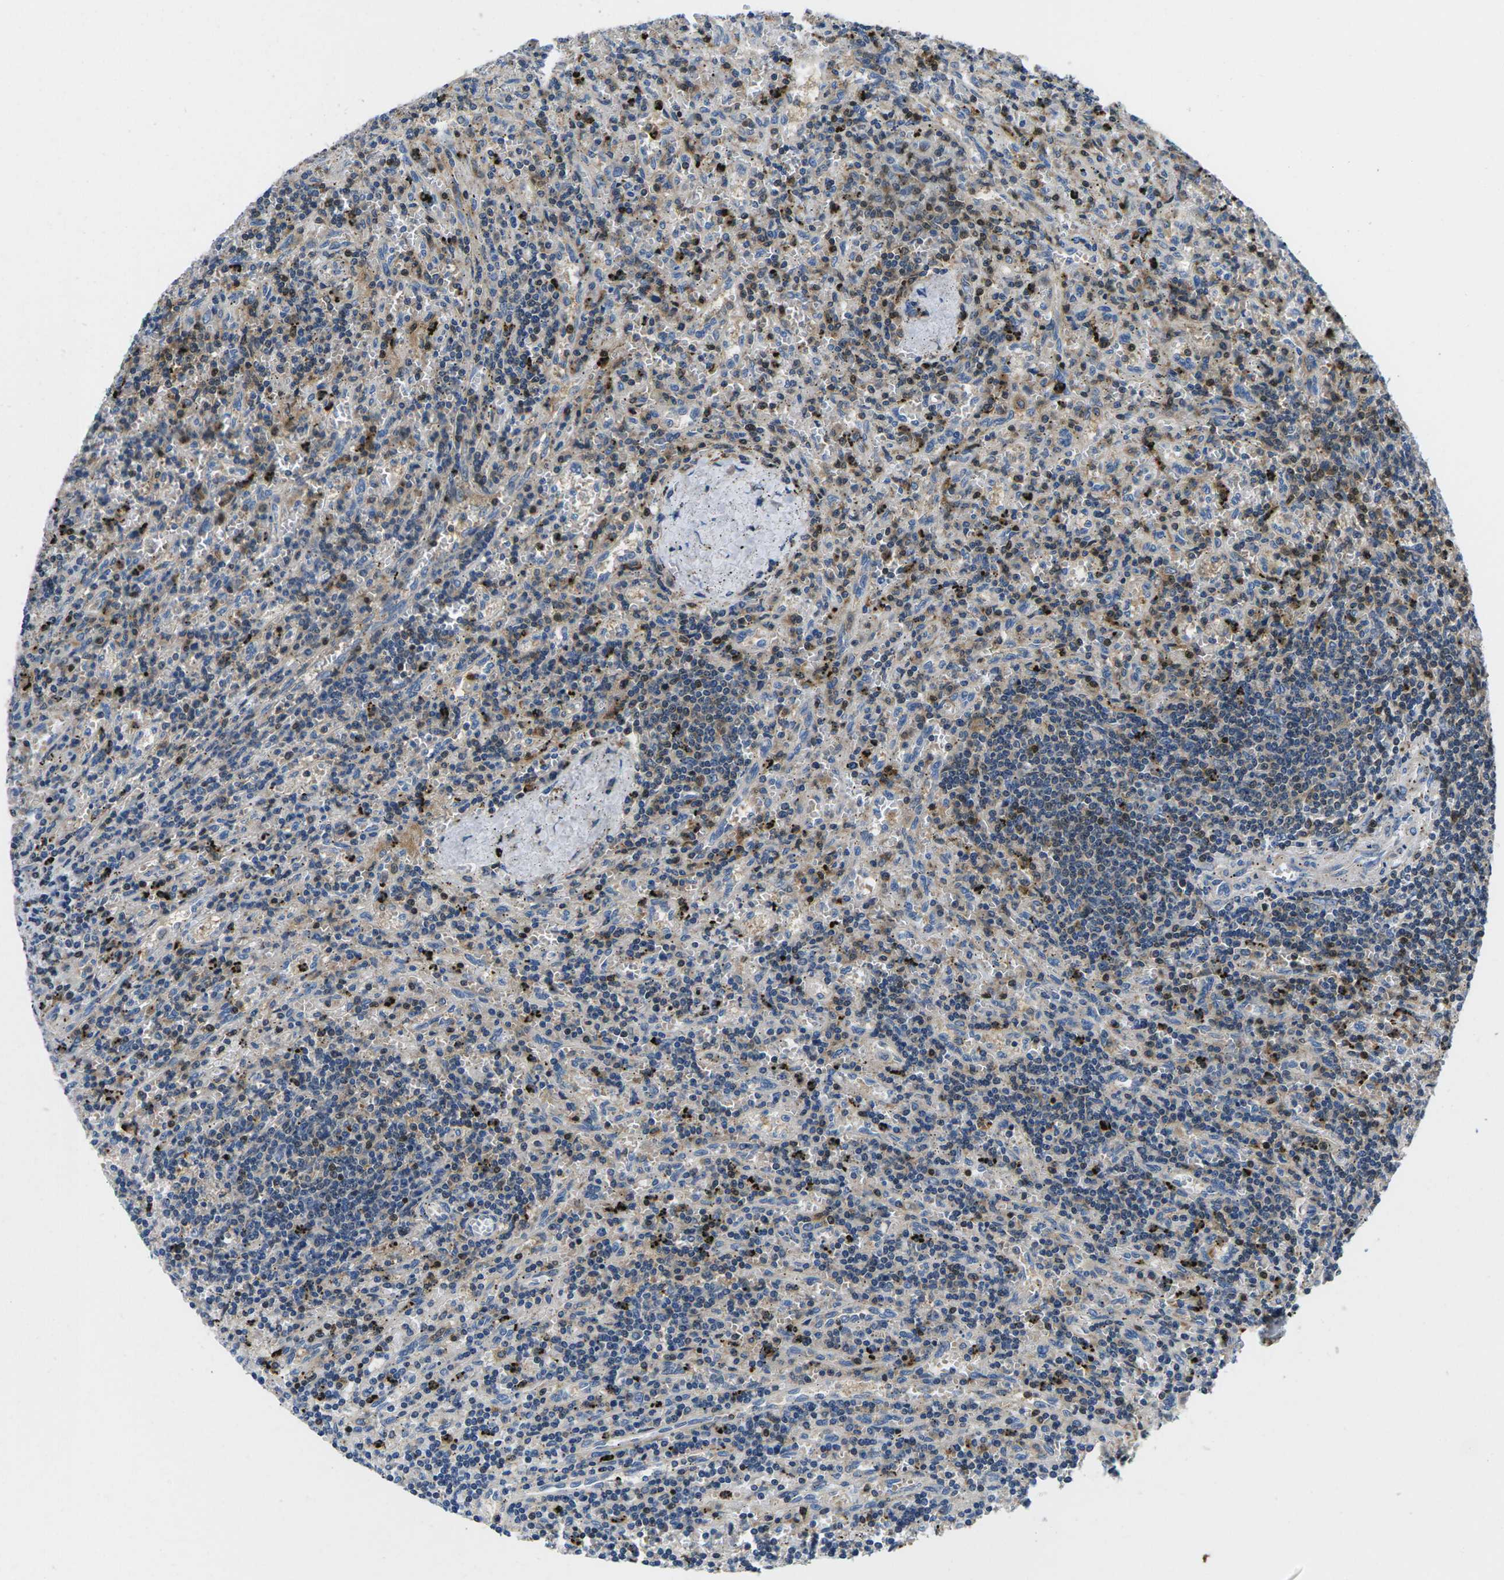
{"staining": {"intensity": "negative", "quantity": "none", "location": "none"}, "tissue": "lymphoma", "cell_type": "Tumor cells", "image_type": "cancer", "snomed": [{"axis": "morphology", "description": "Malignant lymphoma, non-Hodgkin's type, Low grade"}, {"axis": "topography", "description": "Spleen"}], "caption": "Lymphoma stained for a protein using IHC demonstrates no expression tumor cells.", "gene": "PLCE1", "patient": {"sex": "male", "age": 76}}